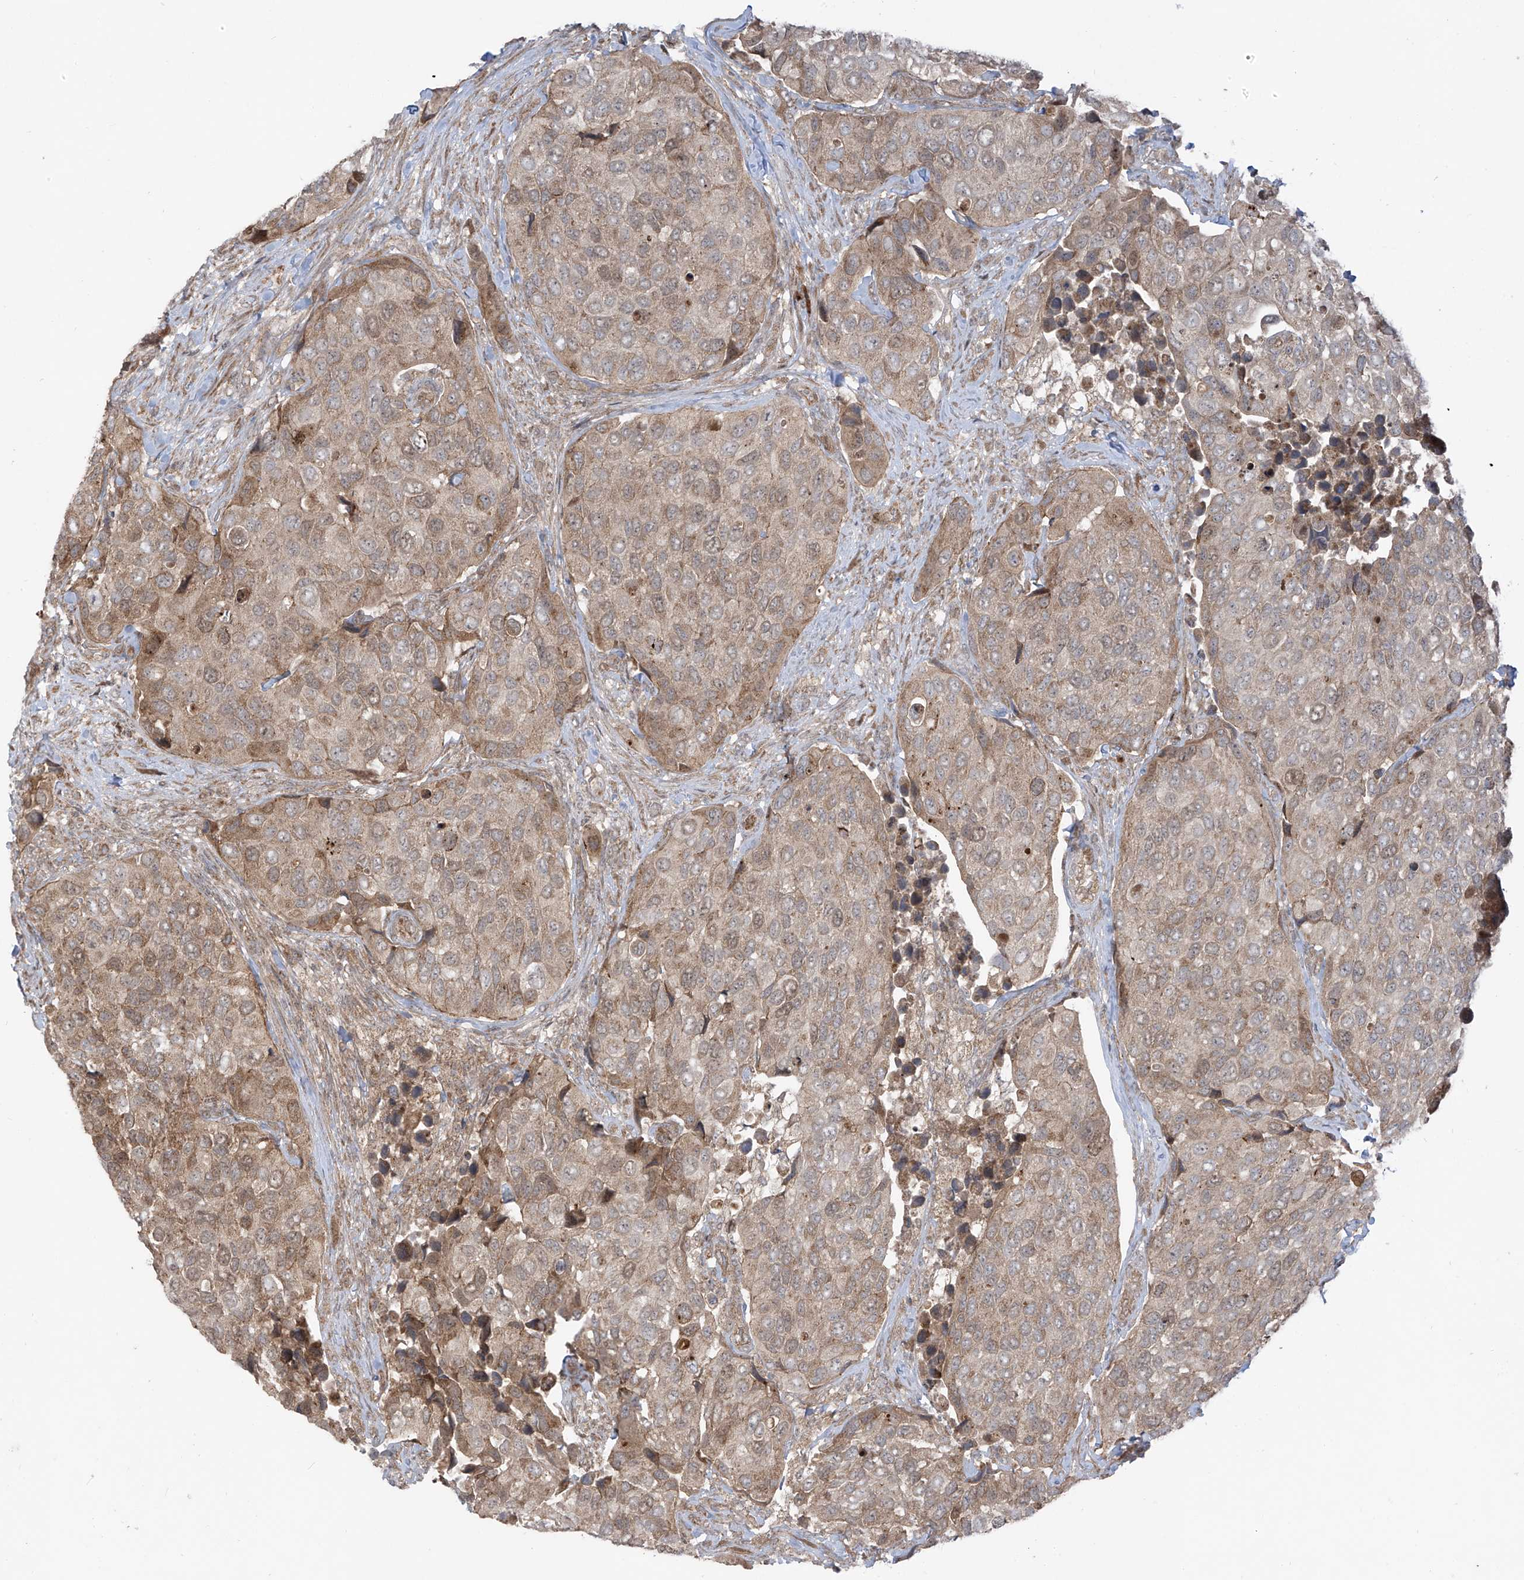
{"staining": {"intensity": "moderate", "quantity": ">75%", "location": "cytoplasmic/membranous"}, "tissue": "urothelial cancer", "cell_type": "Tumor cells", "image_type": "cancer", "snomed": [{"axis": "morphology", "description": "Urothelial carcinoma, High grade"}, {"axis": "topography", "description": "Urinary bladder"}], "caption": "Human urothelial cancer stained with a protein marker reveals moderate staining in tumor cells.", "gene": "PDE11A", "patient": {"sex": "male", "age": 74}}